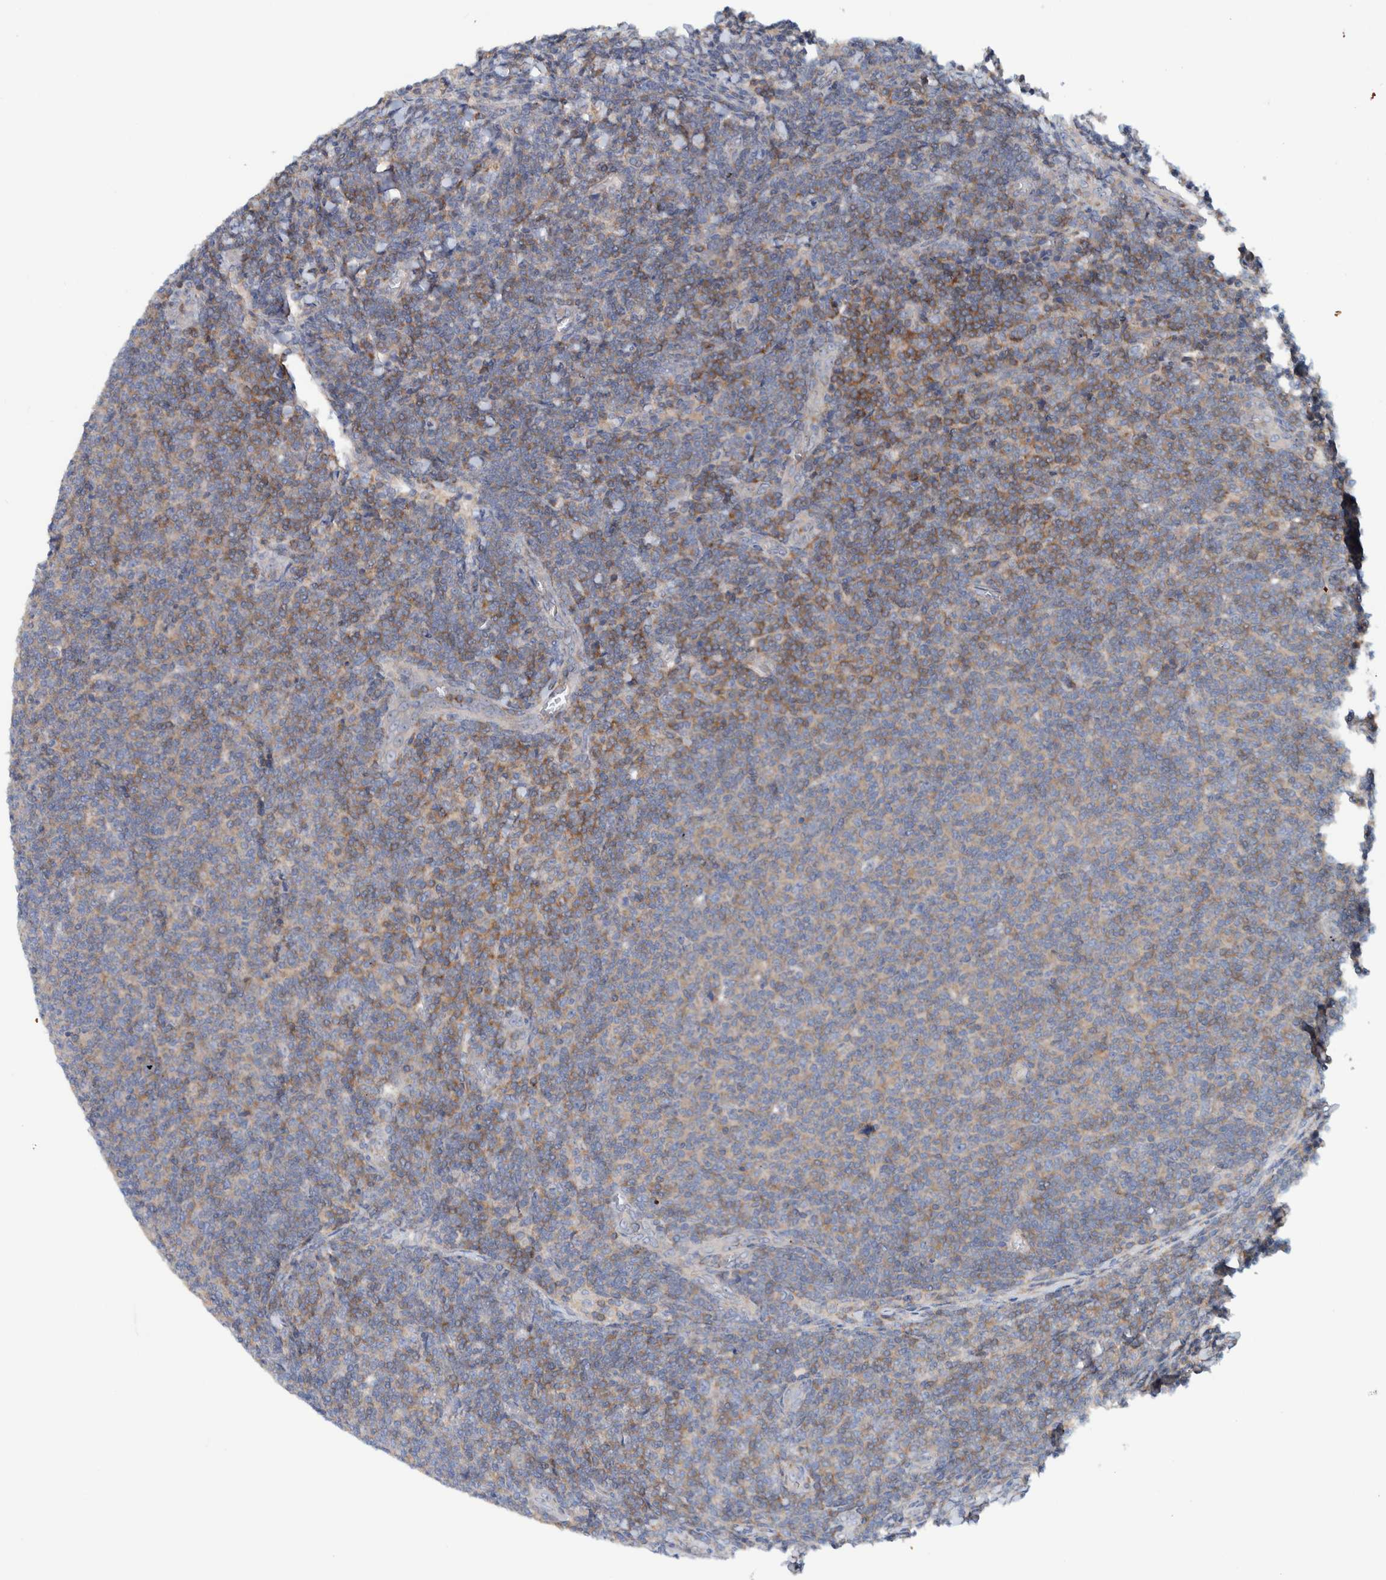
{"staining": {"intensity": "weak", "quantity": "25%-75%", "location": "cytoplasmic/membranous"}, "tissue": "lymphoma", "cell_type": "Tumor cells", "image_type": "cancer", "snomed": [{"axis": "morphology", "description": "Malignant lymphoma, non-Hodgkin's type, Low grade"}, {"axis": "topography", "description": "Lymph node"}], "caption": "Immunohistochemistry of lymphoma displays low levels of weak cytoplasmic/membranous positivity in about 25%-75% of tumor cells.", "gene": "CCM2", "patient": {"sex": "male", "age": 66}}